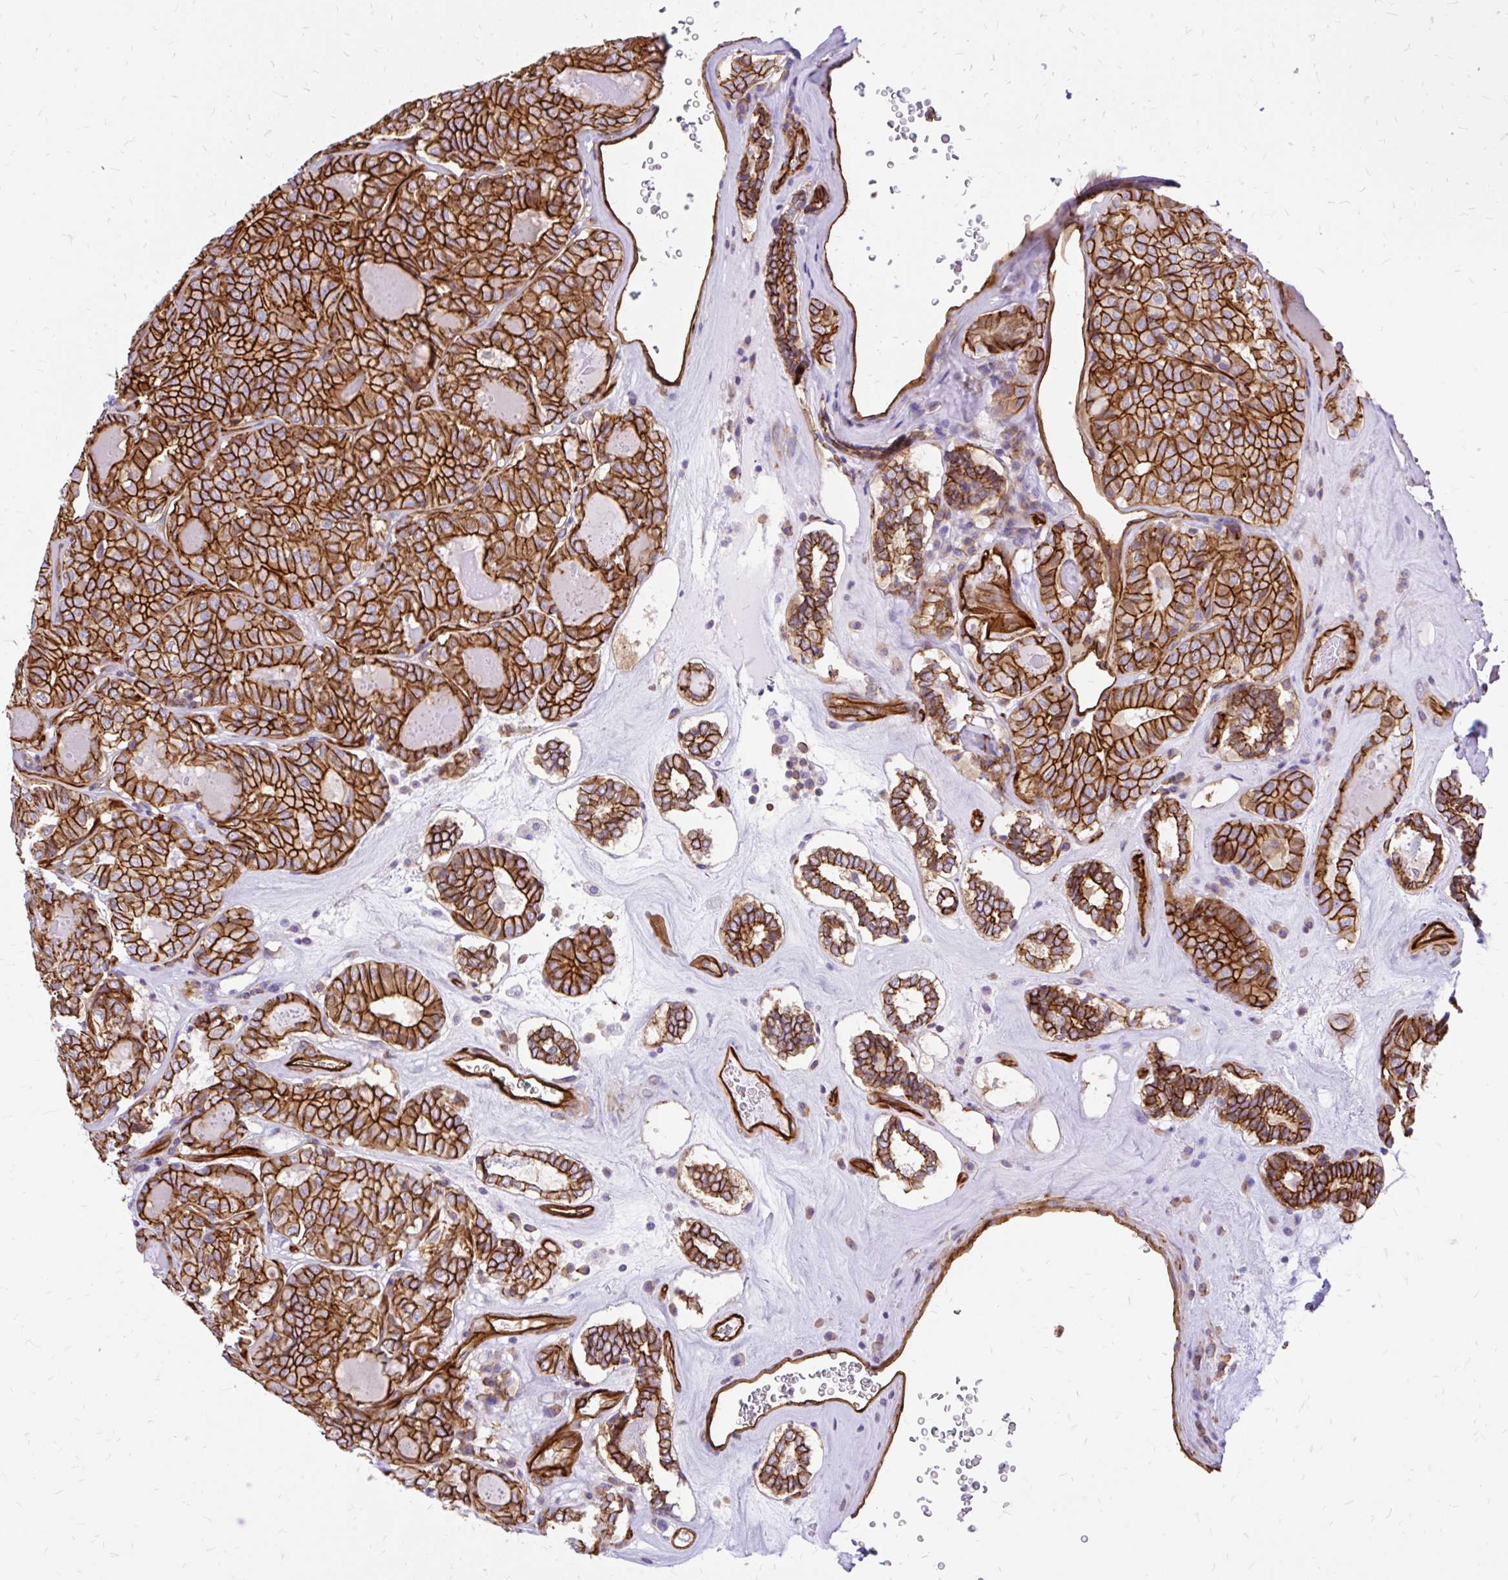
{"staining": {"intensity": "strong", "quantity": ">75%", "location": "cytoplasmic/membranous"}, "tissue": "thyroid cancer", "cell_type": "Tumor cells", "image_type": "cancer", "snomed": [{"axis": "morphology", "description": "Papillary adenocarcinoma, NOS"}, {"axis": "topography", "description": "Thyroid gland"}], "caption": "Thyroid cancer (papillary adenocarcinoma) tissue reveals strong cytoplasmic/membranous positivity in approximately >75% of tumor cells", "gene": "MAP1LC3B", "patient": {"sex": "female", "age": 72}}